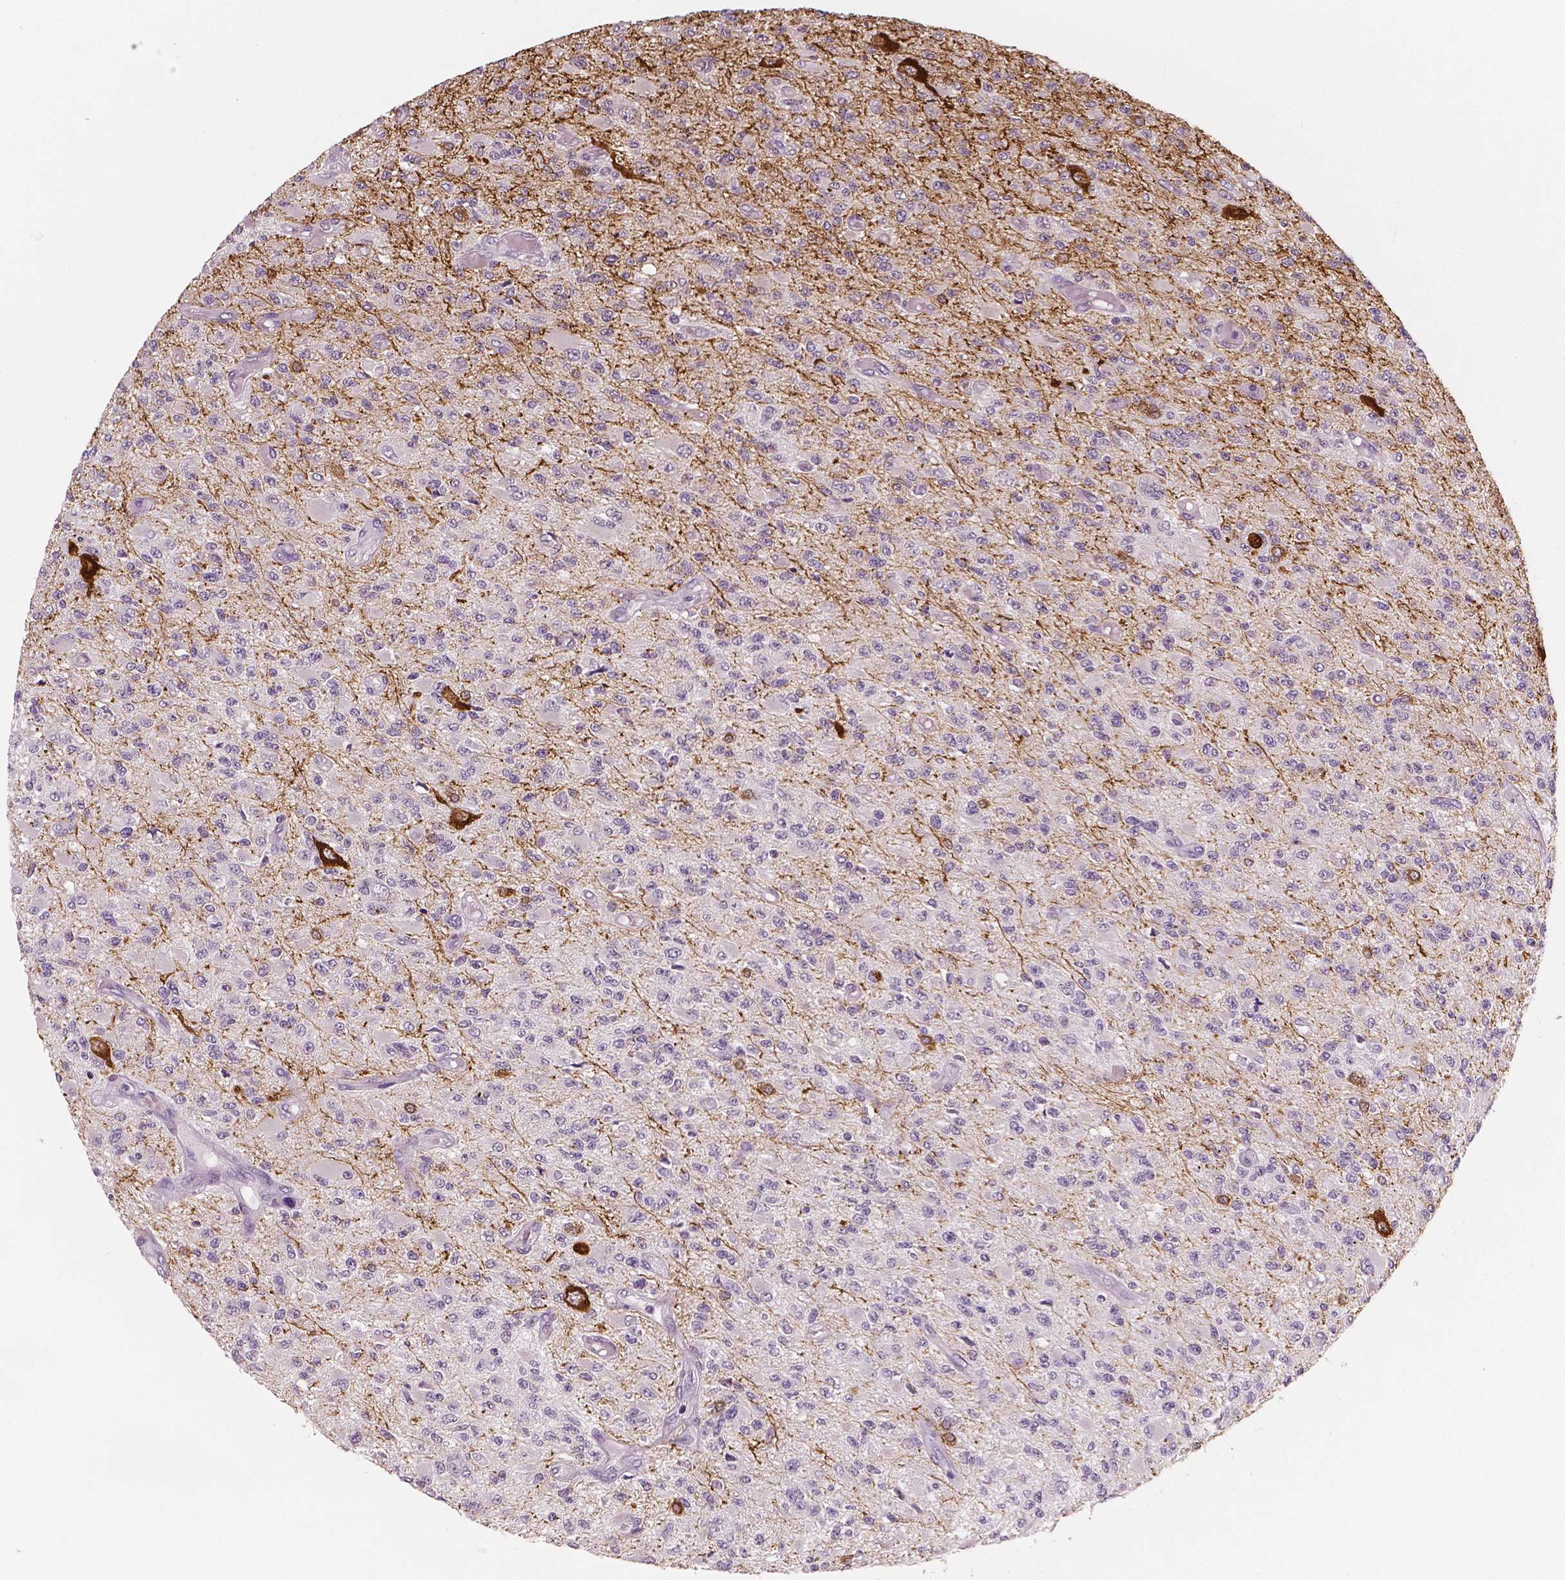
{"staining": {"intensity": "negative", "quantity": "none", "location": "none"}, "tissue": "glioma", "cell_type": "Tumor cells", "image_type": "cancer", "snomed": [{"axis": "morphology", "description": "Glioma, malignant, High grade"}, {"axis": "topography", "description": "Brain"}], "caption": "This micrograph is of malignant high-grade glioma stained with IHC to label a protein in brown with the nuclei are counter-stained blue. There is no expression in tumor cells. (DAB (3,3'-diaminobenzidine) immunohistochemistry with hematoxylin counter stain).", "gene": "NECAB1", "patient": {"sex": "female", "age": 63}}